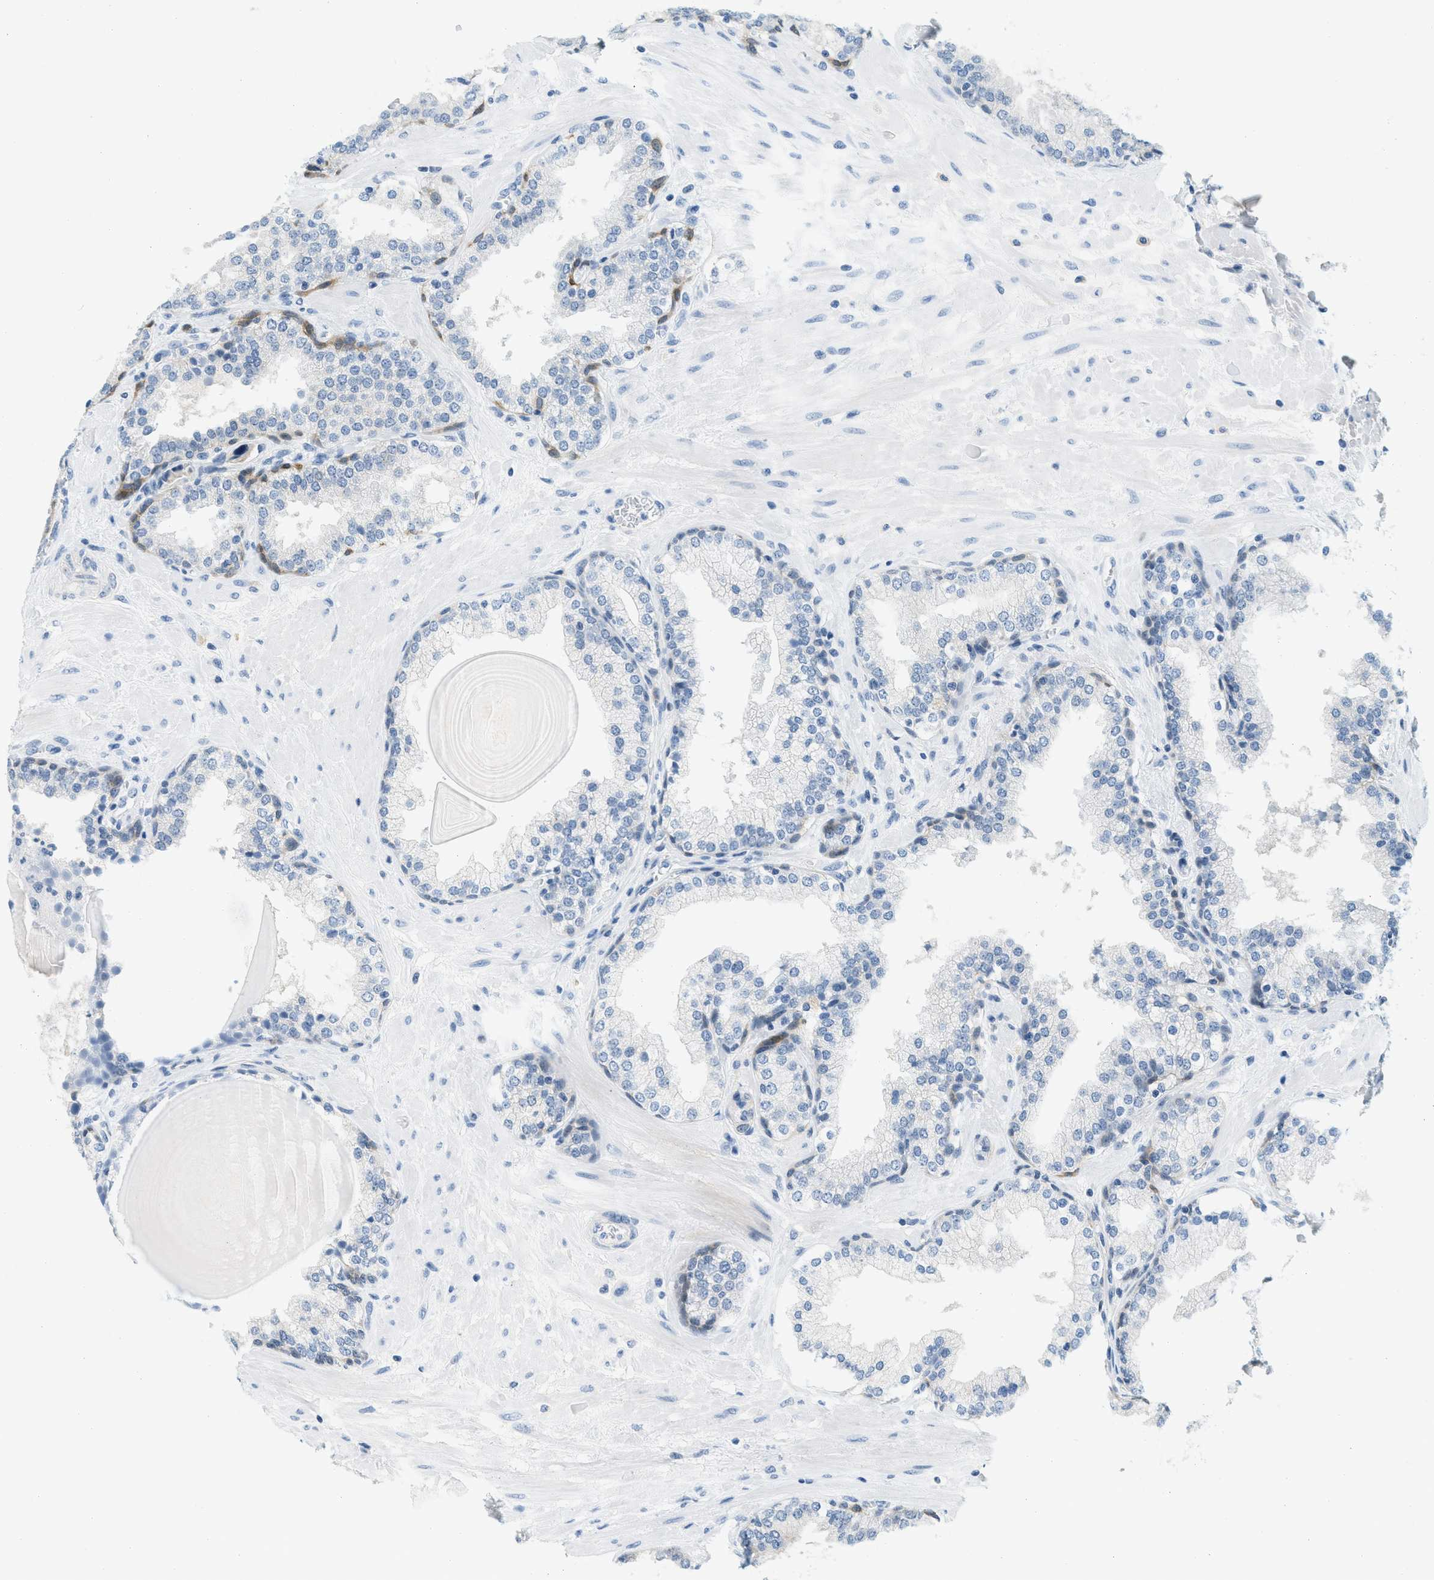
{"staining": {"intensity": "moderate", "quantity": "<25%", "location": "cytoplasmic/membranous"}, "tissue": "prostate", "cell_type": "Glandular cells", "image_type": "normal", "snomed": [{"axis": "morphology", "description": "Normal tissue, NOS"}, {"axis": "topography", "description": "Prostate"}], "caption": "Immunohistochemical staining of unremarkable human prostate shows moderate cytoplasmic/membranous protein positivity in about <25% of glandular cells.", "gene": "CYP4X1", "patient": {"sex": "male", "age": 51}}